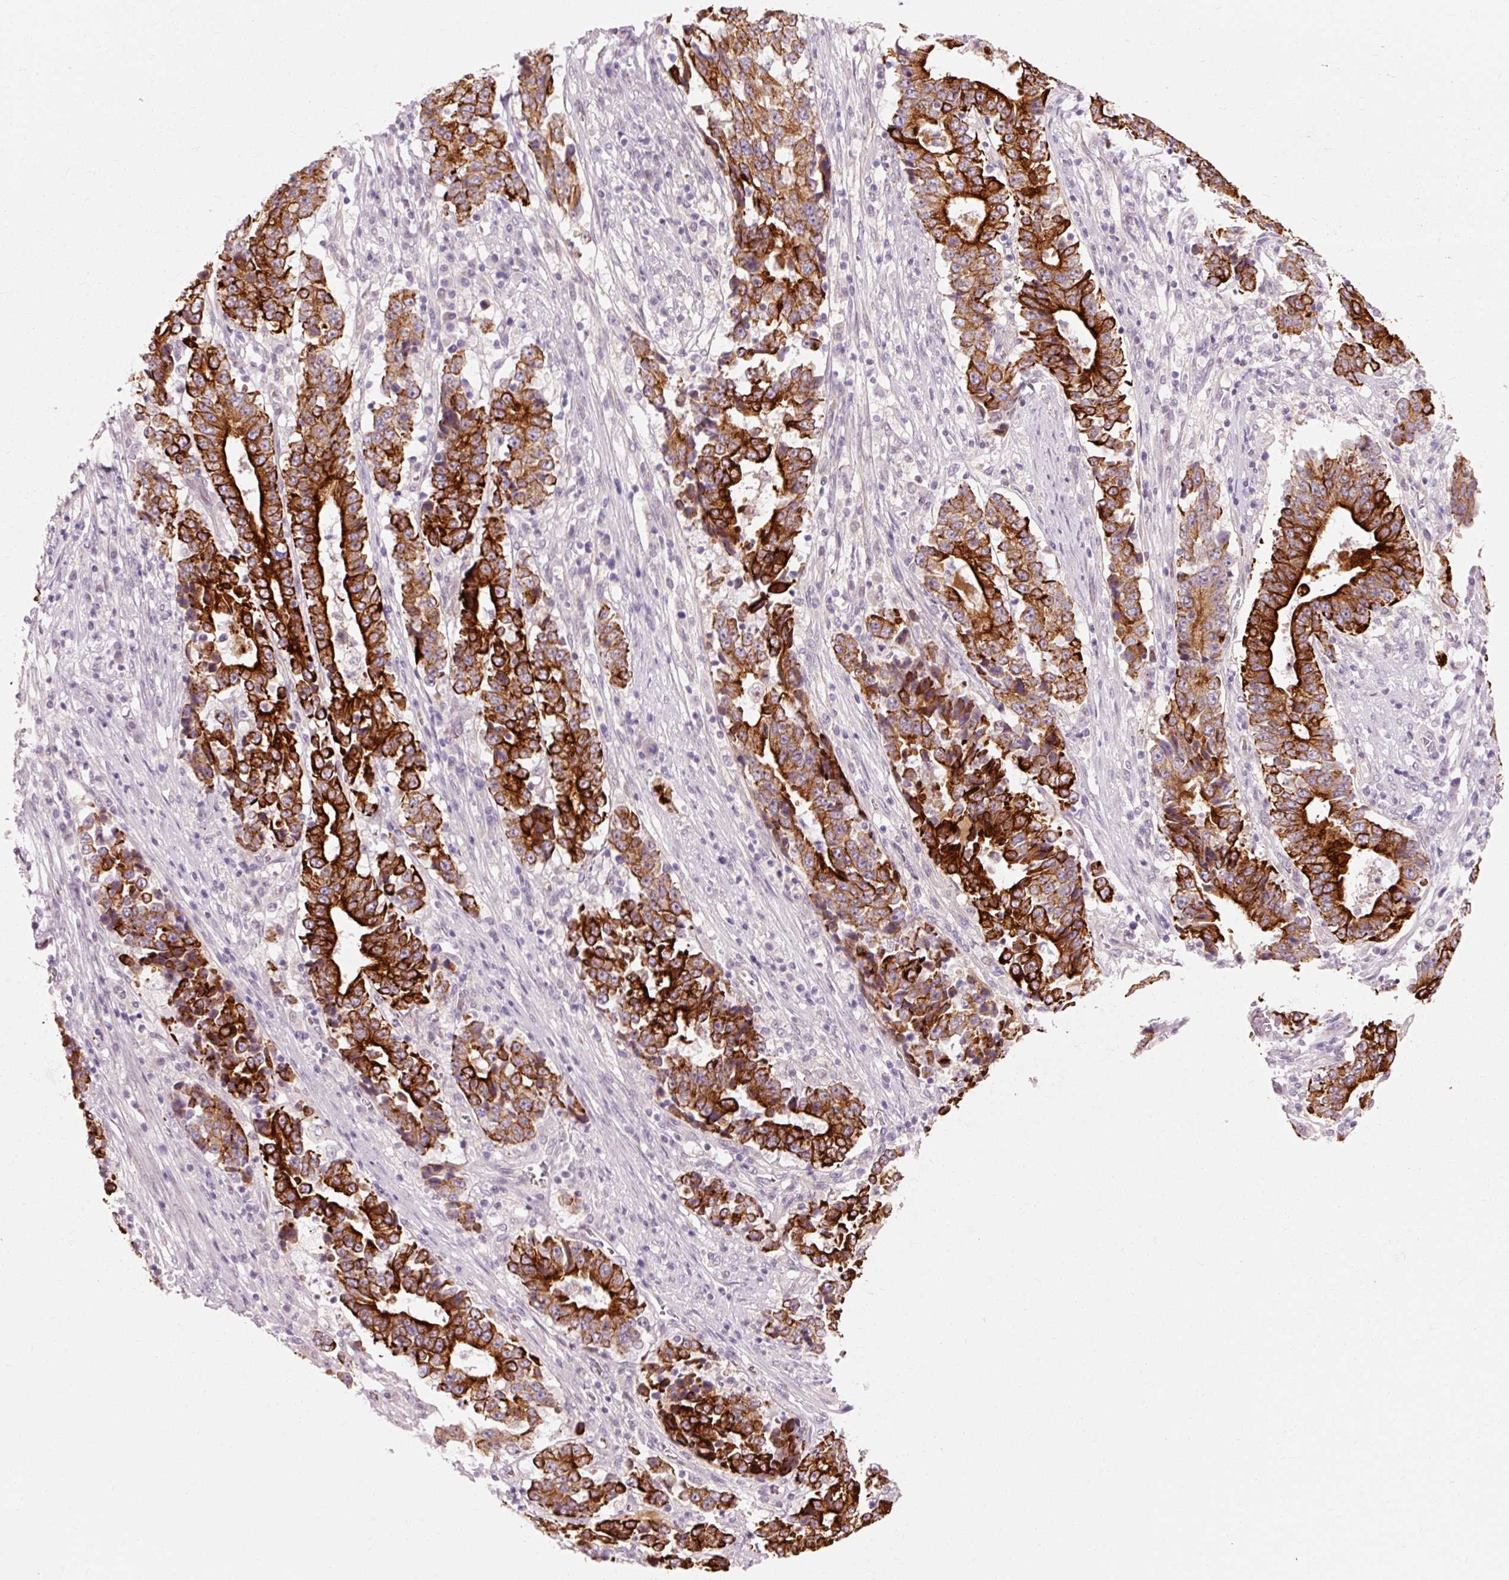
{"staining": {"intensity": "strong", "quantity": "25%-75%", "location": "cytoplasmic/membranous"}, "tissue": "stomach cancer", "cell_type": "Tumor cells", "image_type": "cancer", "snomed": [{"axis": "morphology", "description": "Adenocarcinoma, NOS"}, {"axis": "topography", "description": "Stomach"}], "caption": "Stomach adenocarcinoma stained with immunohistochemistry reveals strong cytoplasmic/membranous expression in approximately 25%-75% of tumor cells. (IHC, brightfield microscopy, high magnification).", "gene": "TRIM73", "patient": {"sex": "male", "age": 59}}